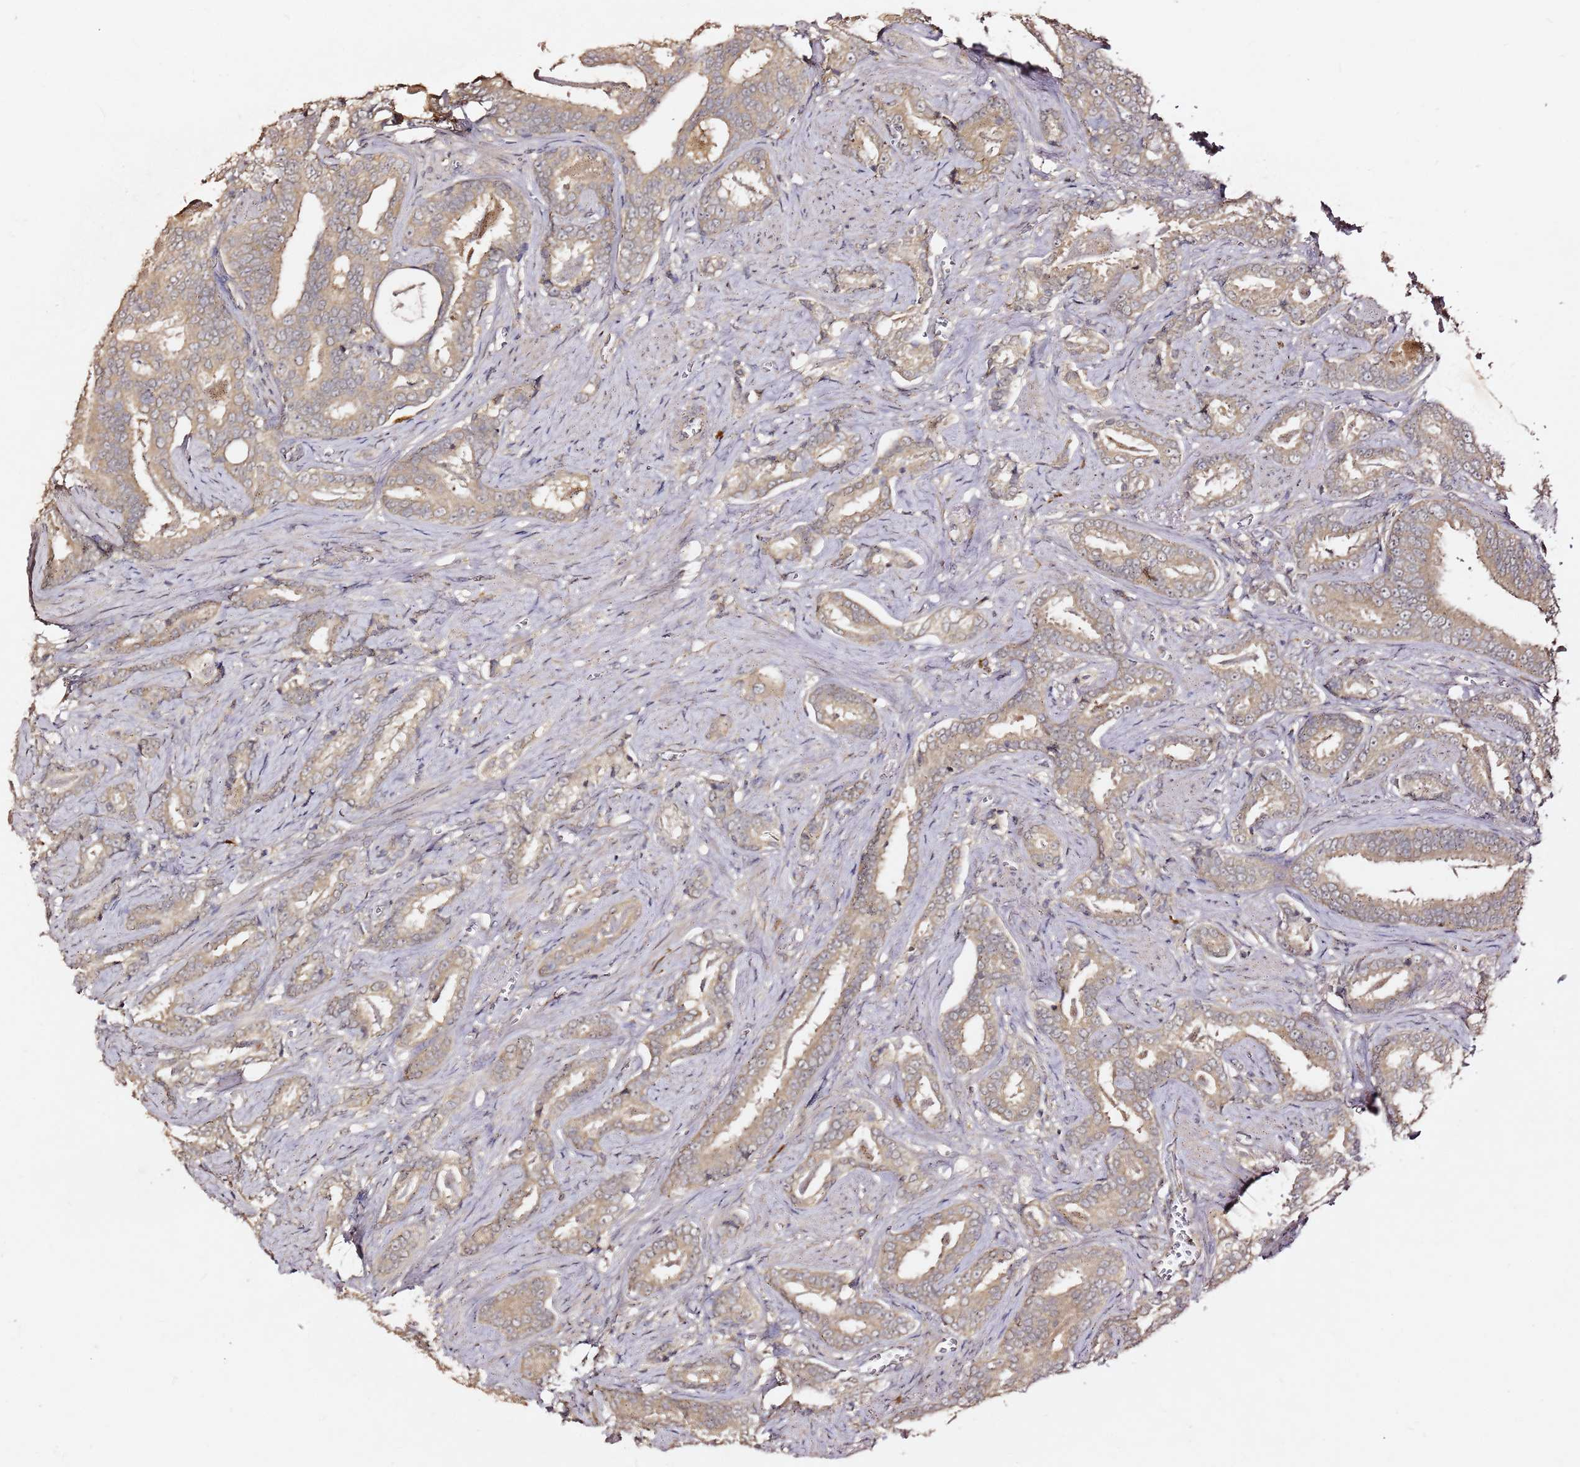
{"staining": {"intensity": "moderate", "quantity": "25%-75%", "location": "cytoplasmic/membranous"}, "tissue": "prostate cancer", "cell_type": "Tumor cells", "image_type": "cancer", "snomed": [{"axis": "morphology", "description": "Adenocarcinoma, High grade"}, {"axis": "topography", "description": "Prostate"}], "caption": "An IHC photomicrograph of tumor tissue is shown. Protein staining in brown shows moderate cytoplasmic/membranous positivity in prostate adenocarcinoma (high-grade) within tumor cells.", "gene": "C6orf136", "patient": {"sex": "male", "age": 67}}